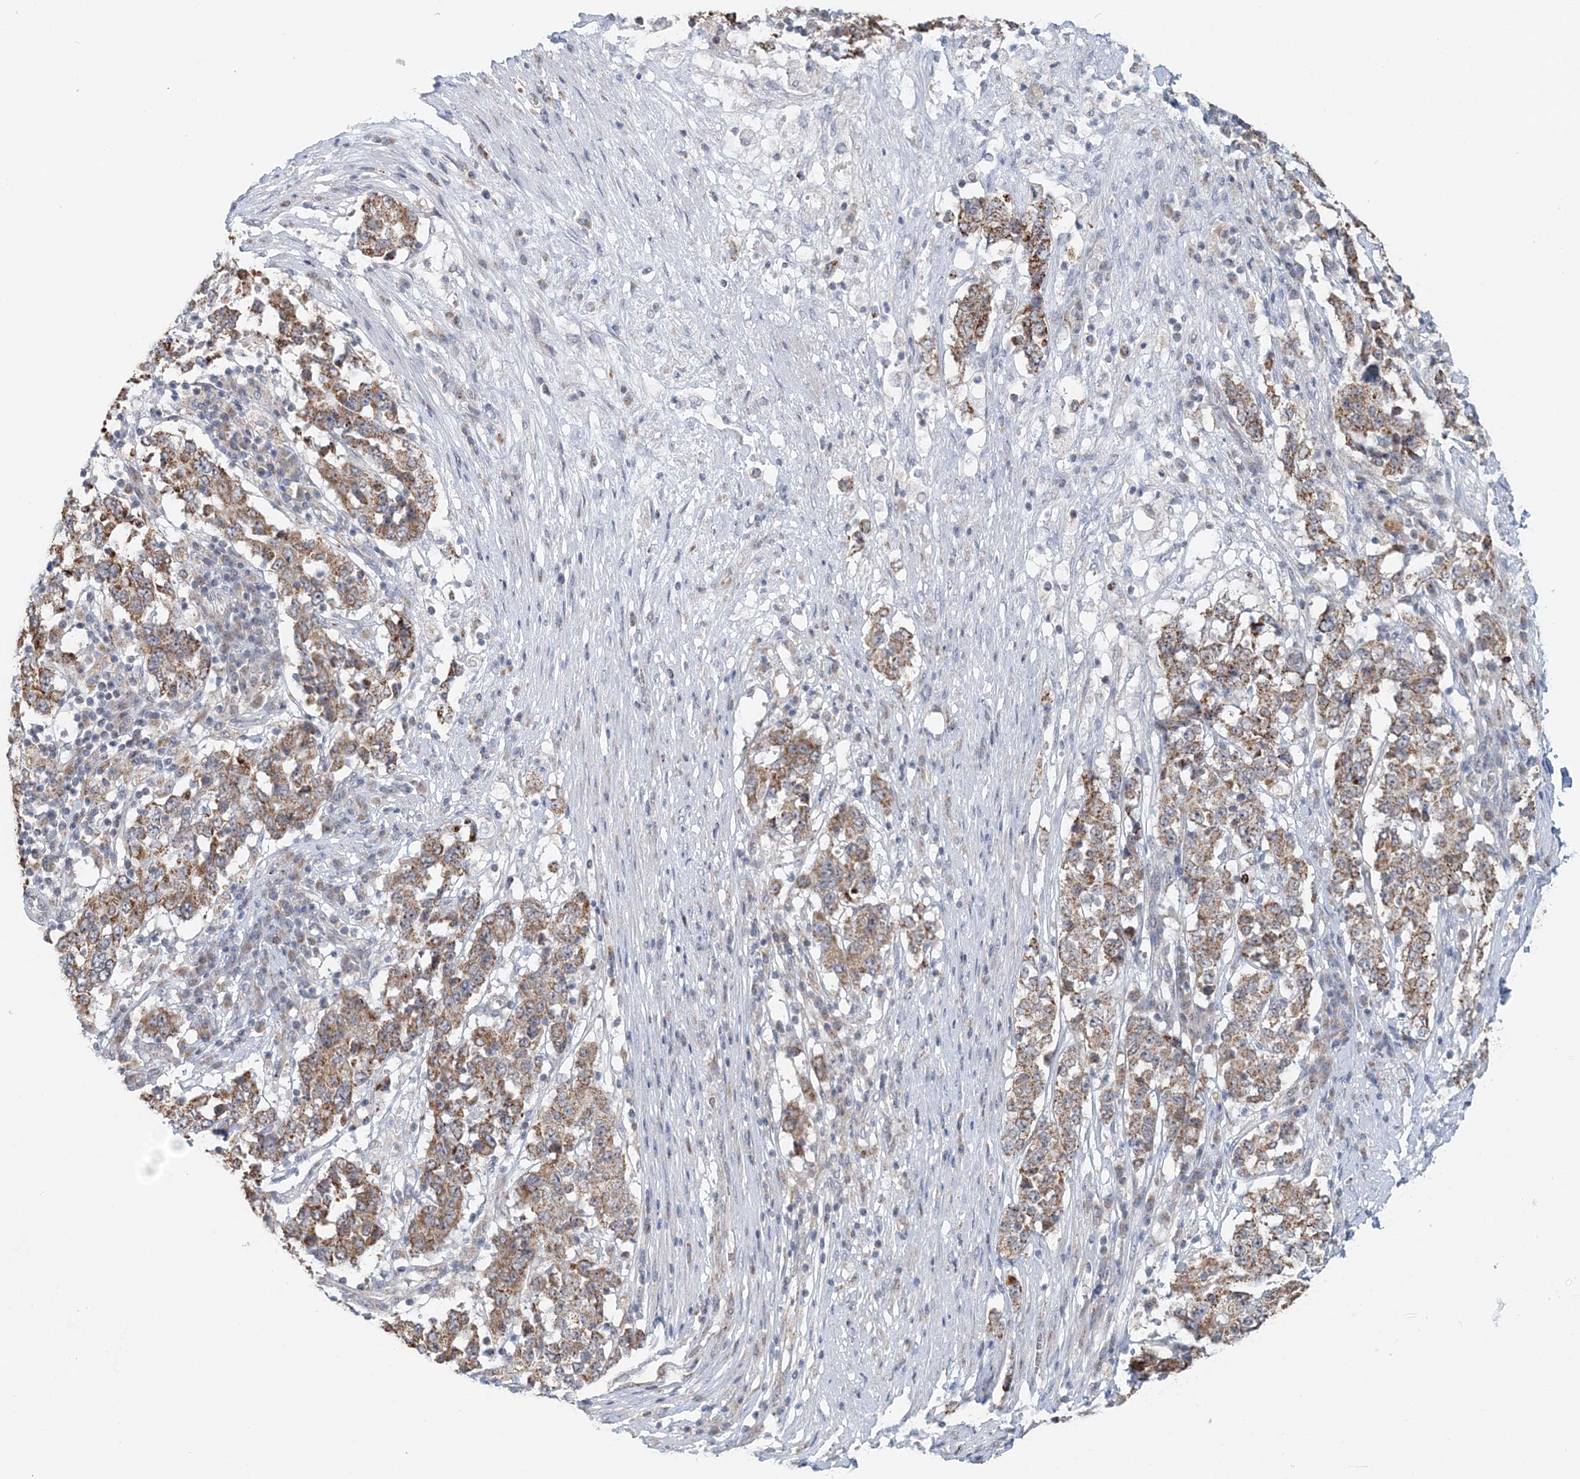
{"staining": {"intensity": "moderate", "quantity": ">75%", "location": "cytoplasmic/membranous"}, "tissue": "stomach cancer", "cell_type": "Tumor cells", "image_type": "cancer", "snomed": [{"axis": "morphology", "description": "Adenocarcinoma, NOS"}, {"axis": "topography", "description": "Stomach"}], "caption": "Protein staining of stomach adenocarcinoma tissue displays moderate cytoplasmic/membranous positivity in approximately >75% of tumor cells.", "gene": "RNF150", "patient": {"sex": "male", "age": 59}}